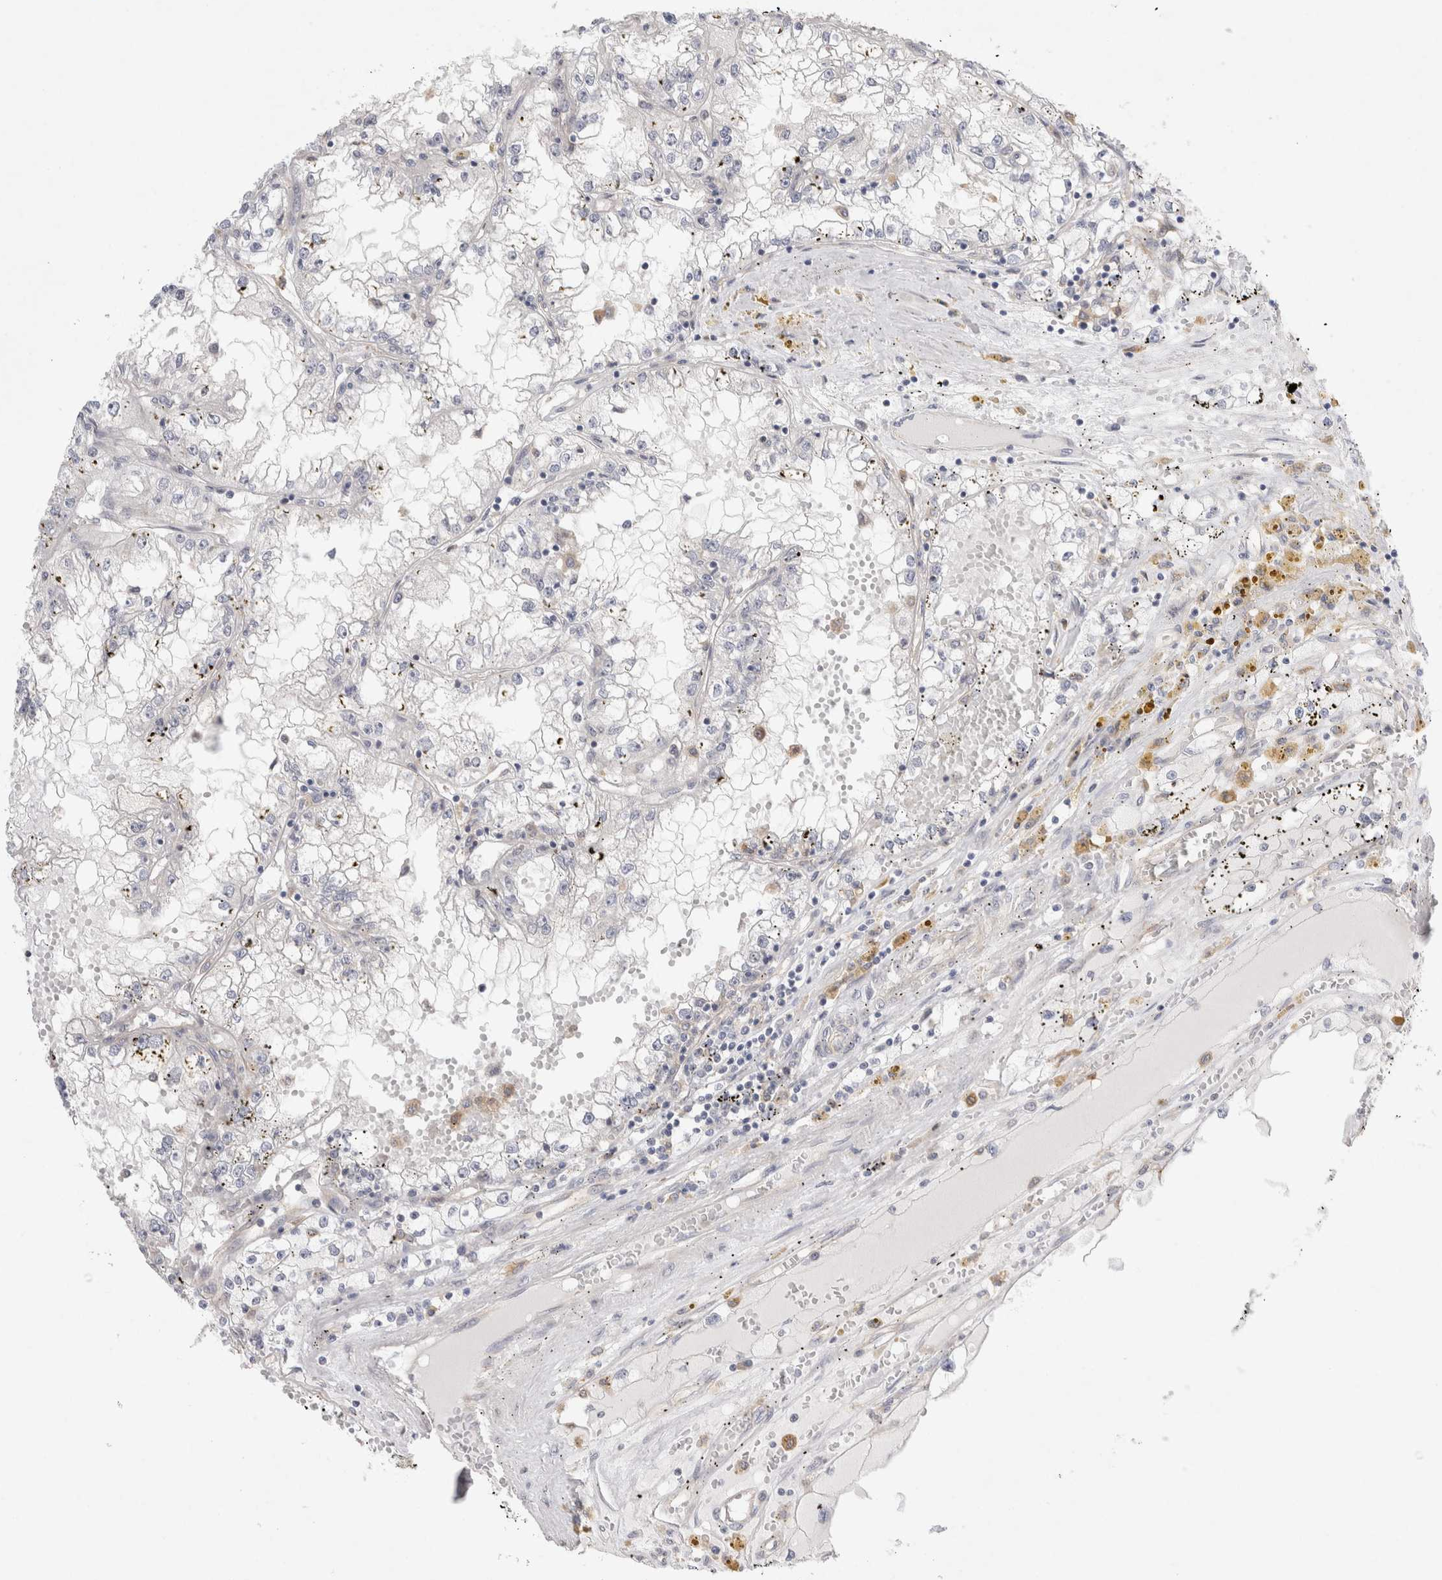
{"staining": {"intensity": "negative", "quantity": "none", "location": "none"}, "tissue": "renal cancer", "cell_type": "Tumor cells", "image_type": "cancer", "snomed": [{"axis": "morphology", "description": "Adenocarcinoma, NOS"}, {"axis": "topography", "description": "Kidney"}], "caption": "The micrograph exhibits no staining of tumor cells in renal cancer (adenocarcinoma).", "gene": "CDCA7L", "patient": {"sex": "male", "age": 56}}